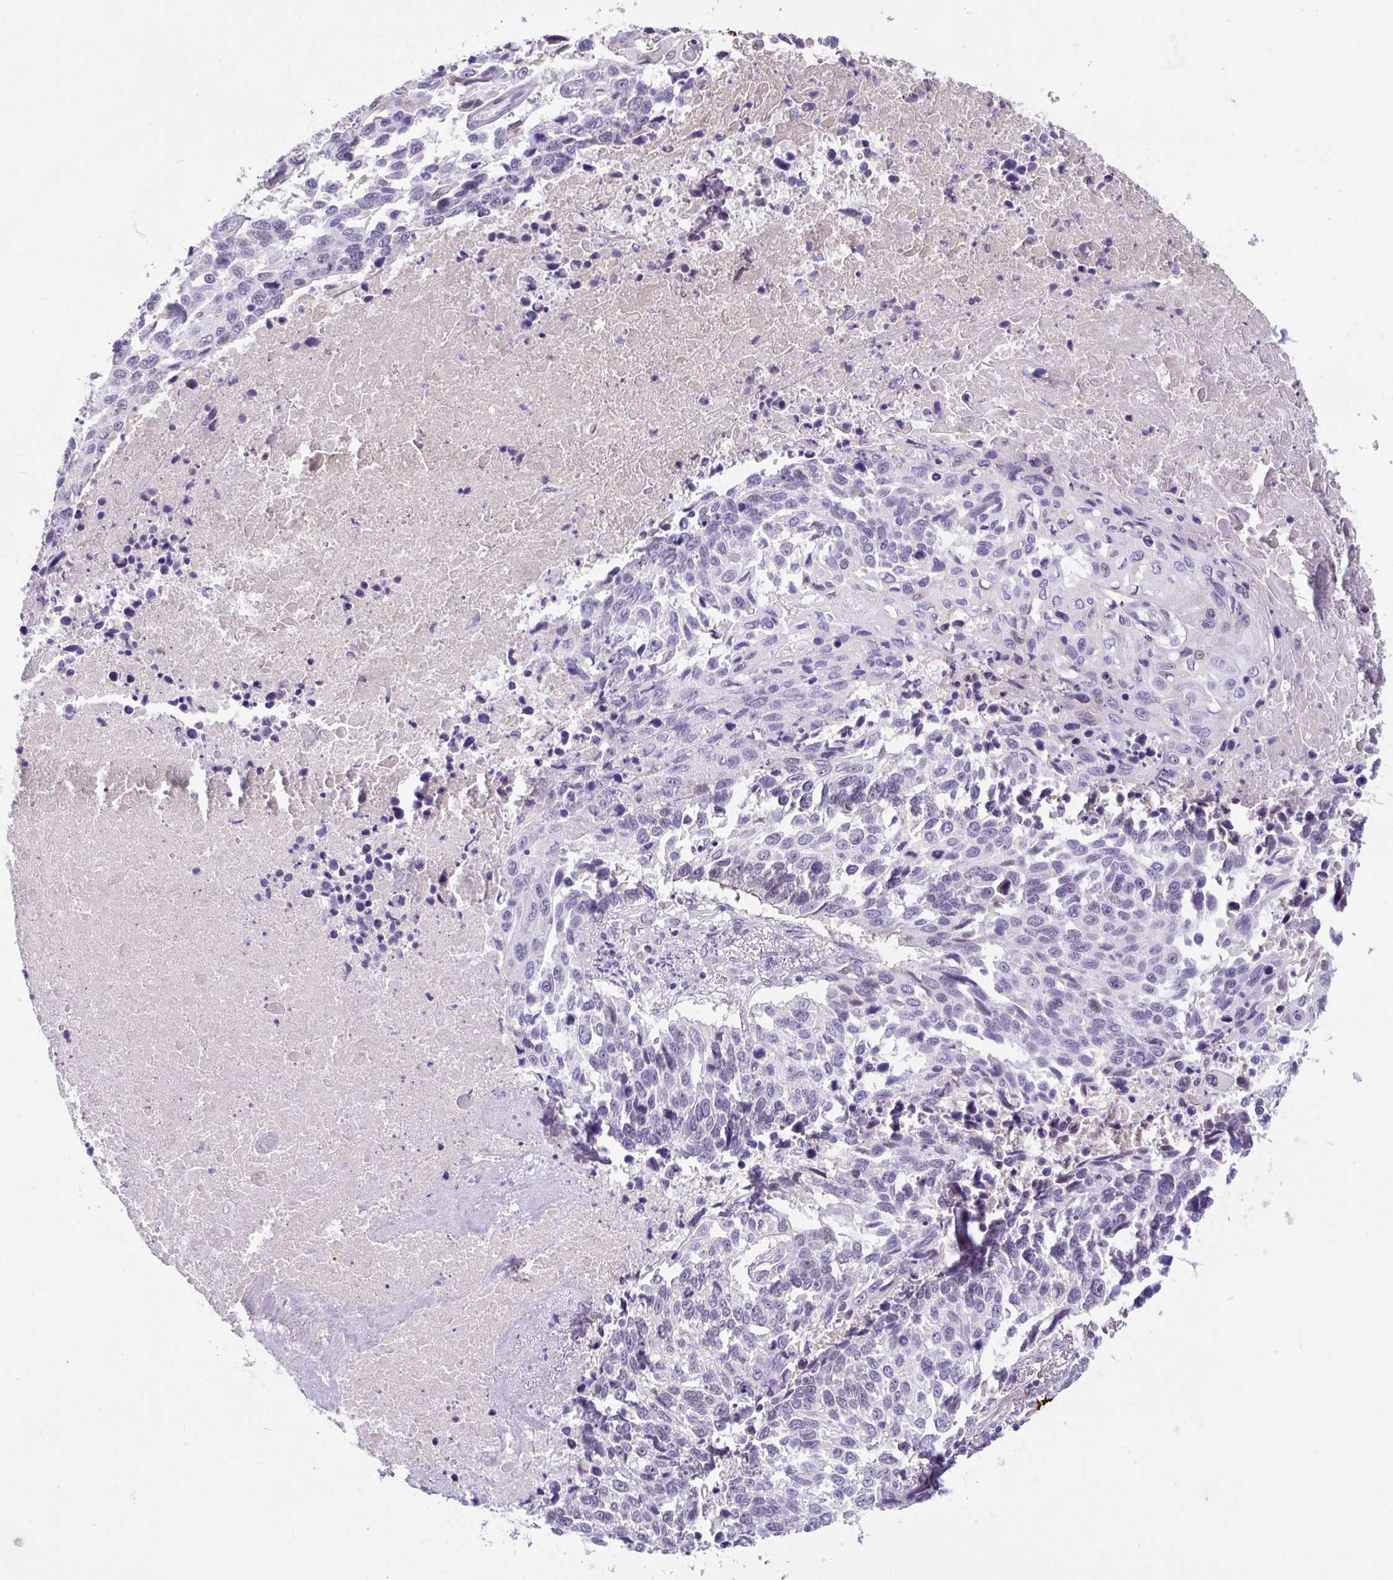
{"staining": {"intensity": "negative", "quantity": "none", "location": "none"}, "tissue": "lung cancer", "cell_type": "Tumor cells", "image_type": "cancer", "snomed": [{"axis": "morphology", "description": "Squamous cell carcinoma, NOS"}, {"axis": "topography", "description": "Lung"}], "caption": "This is an immunohistochemistry photomicrograph of human lung cancer (squamous cell carcinoma). There is no positivity in tumor cells.", "gene": "SCGB1A1", "patient": {"sex": "male", "age": 62}}